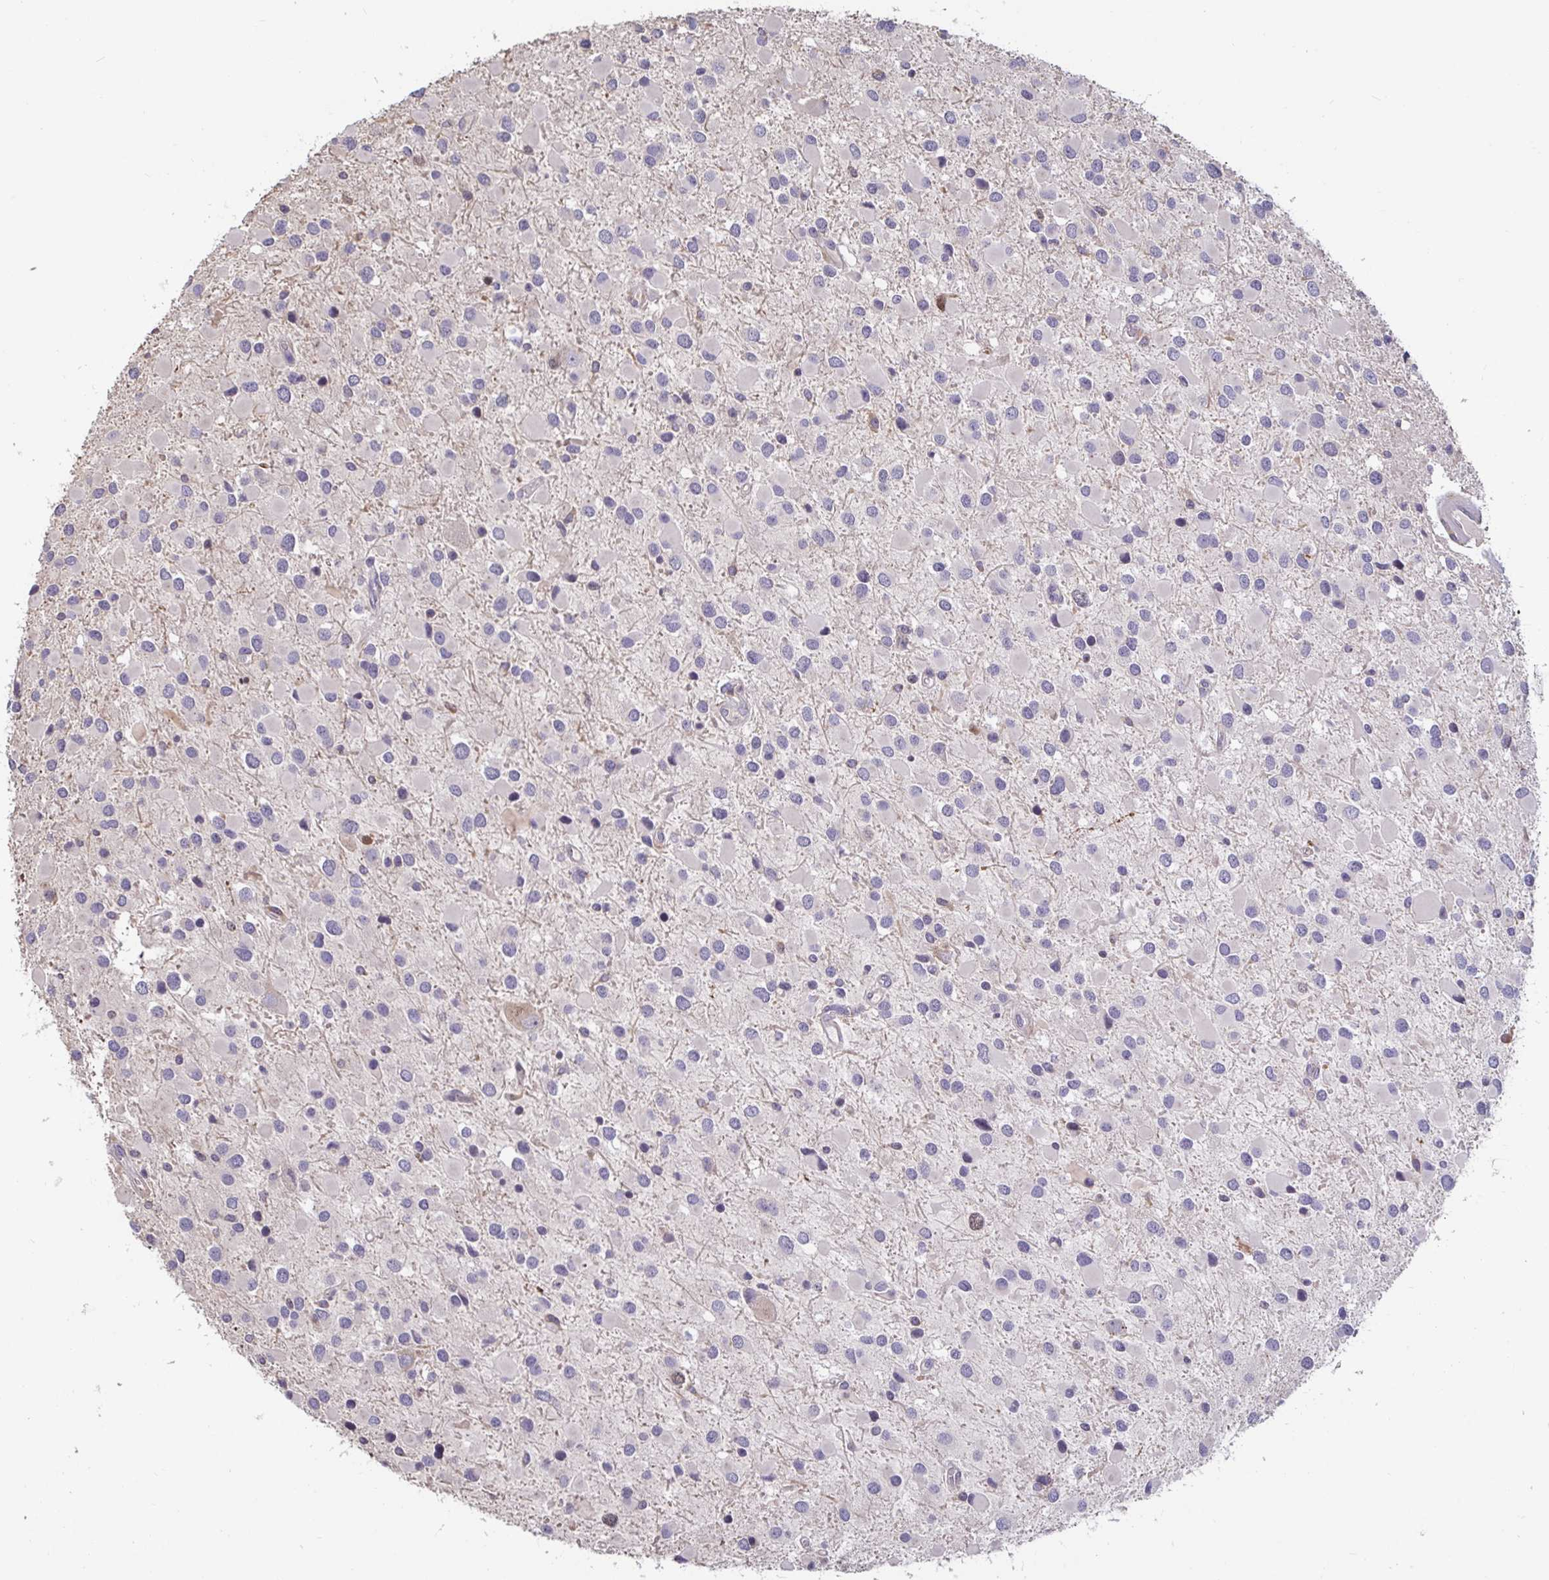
{"staining": {"intensity": "negative", "quantity": "none", "location": "none"}, "tissue": "glioma", "cell_type": "Tumor cells", "image_type": "cancer", "snomed": [{"axis": "morphology", "description": "Glioma, malignant, Low grade"}, {"axis": "topography", "description": "Brain"}], "caption": "High power microscopy histopathology image of an IHC histopathology image of glioma, revealing no significant positivity in tumor cells.", "gene": "ANLN", "patient": {"sex": "female", "age": 32}}